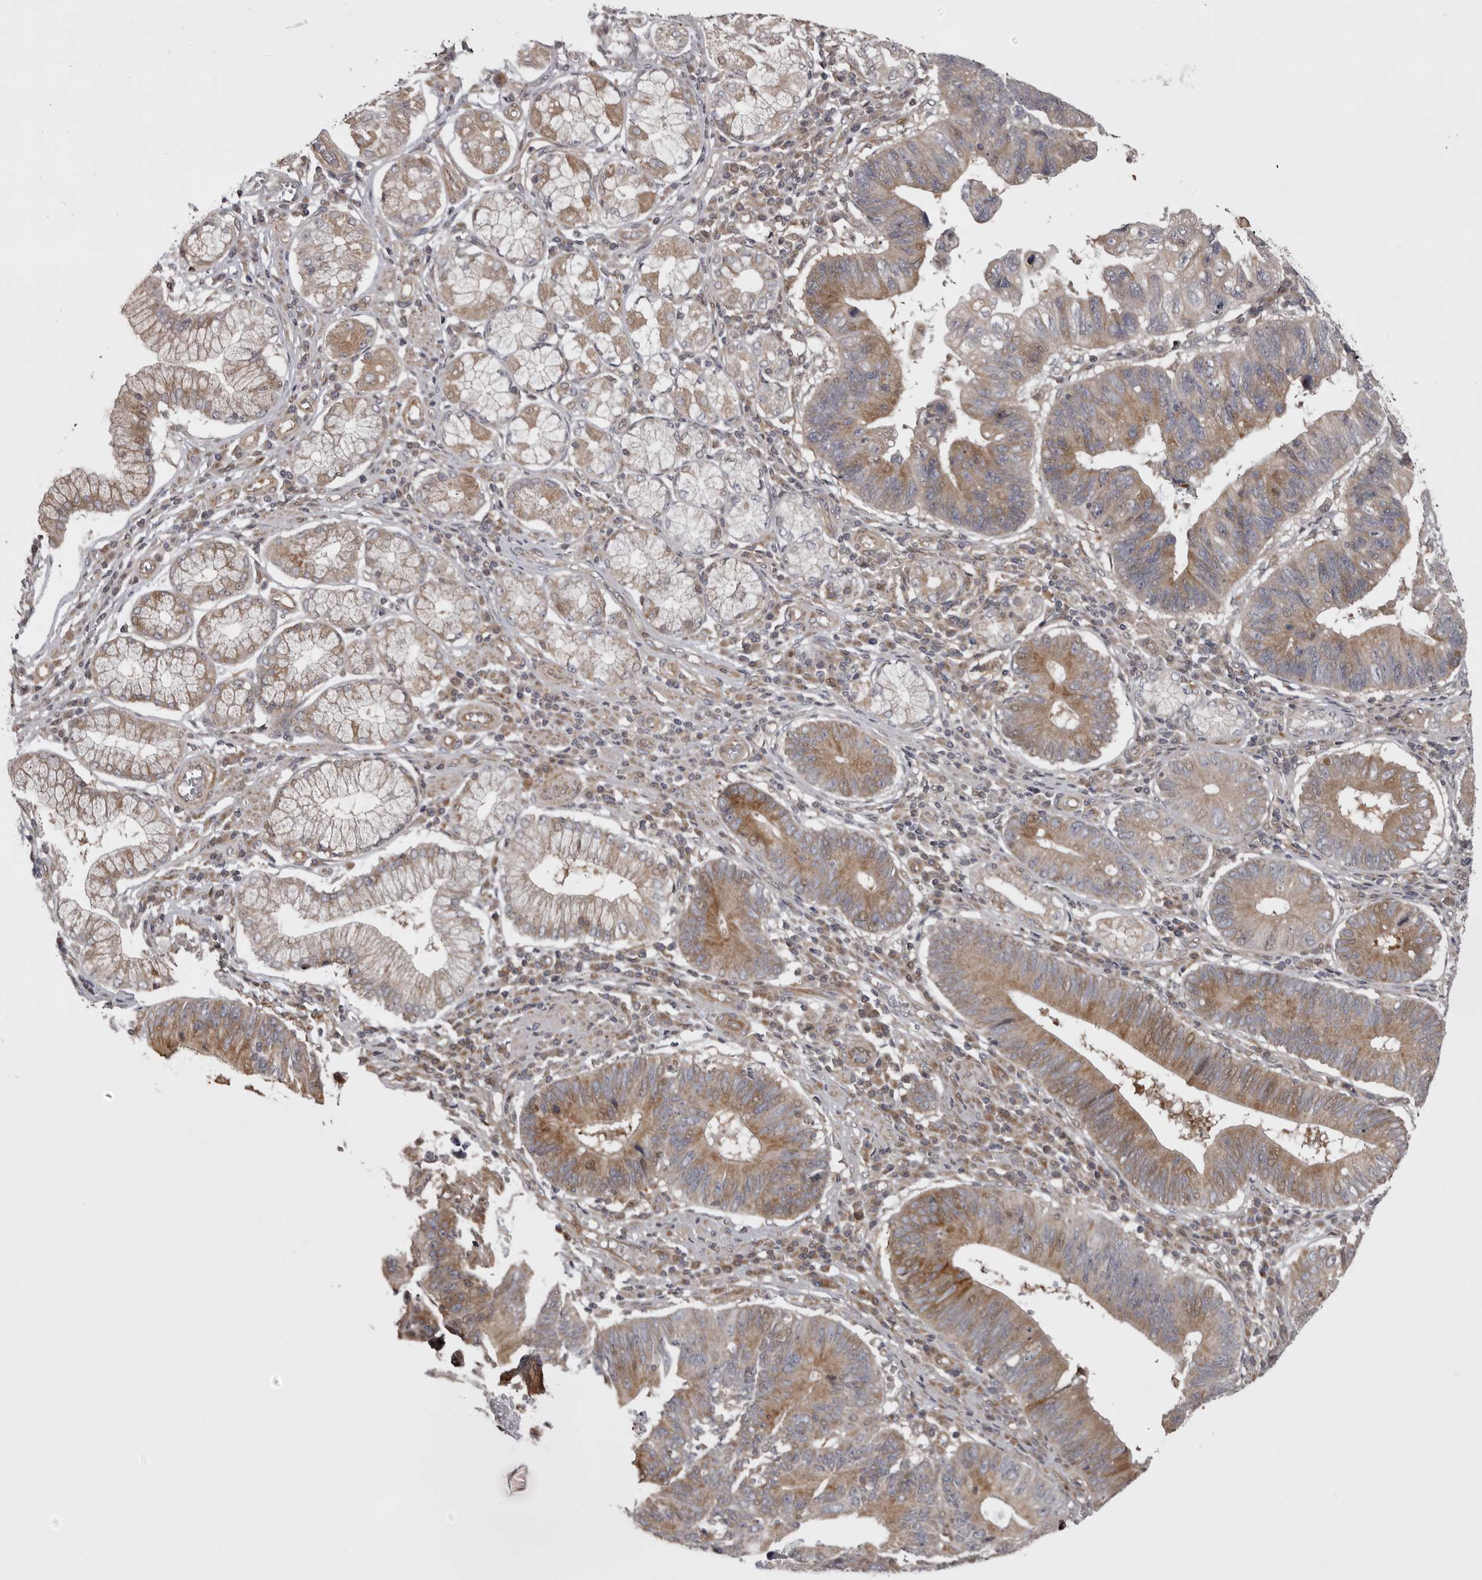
{"staining": {"intensity": "moderate", "quantity": ">75%", "location": "cytoplasmic/membranous"}, "tissue": "stomach cancer", "cell_type": "Tumor cells", "image_type": "cancer", "snomed": [{"axis": "morphology", "description": "Adenocarcinoma, NOS"}, {"axis": "topography", "description": "Stomach"}], "caption": "Human stomach adenocarcinoma stained with a brown dye exhibits moderate cytoplasmic/membranous positive positivity in approximately >75% of tumor cells.", "gene": "ZNRF1", "patient": {"sex": "male", "age": 59}}